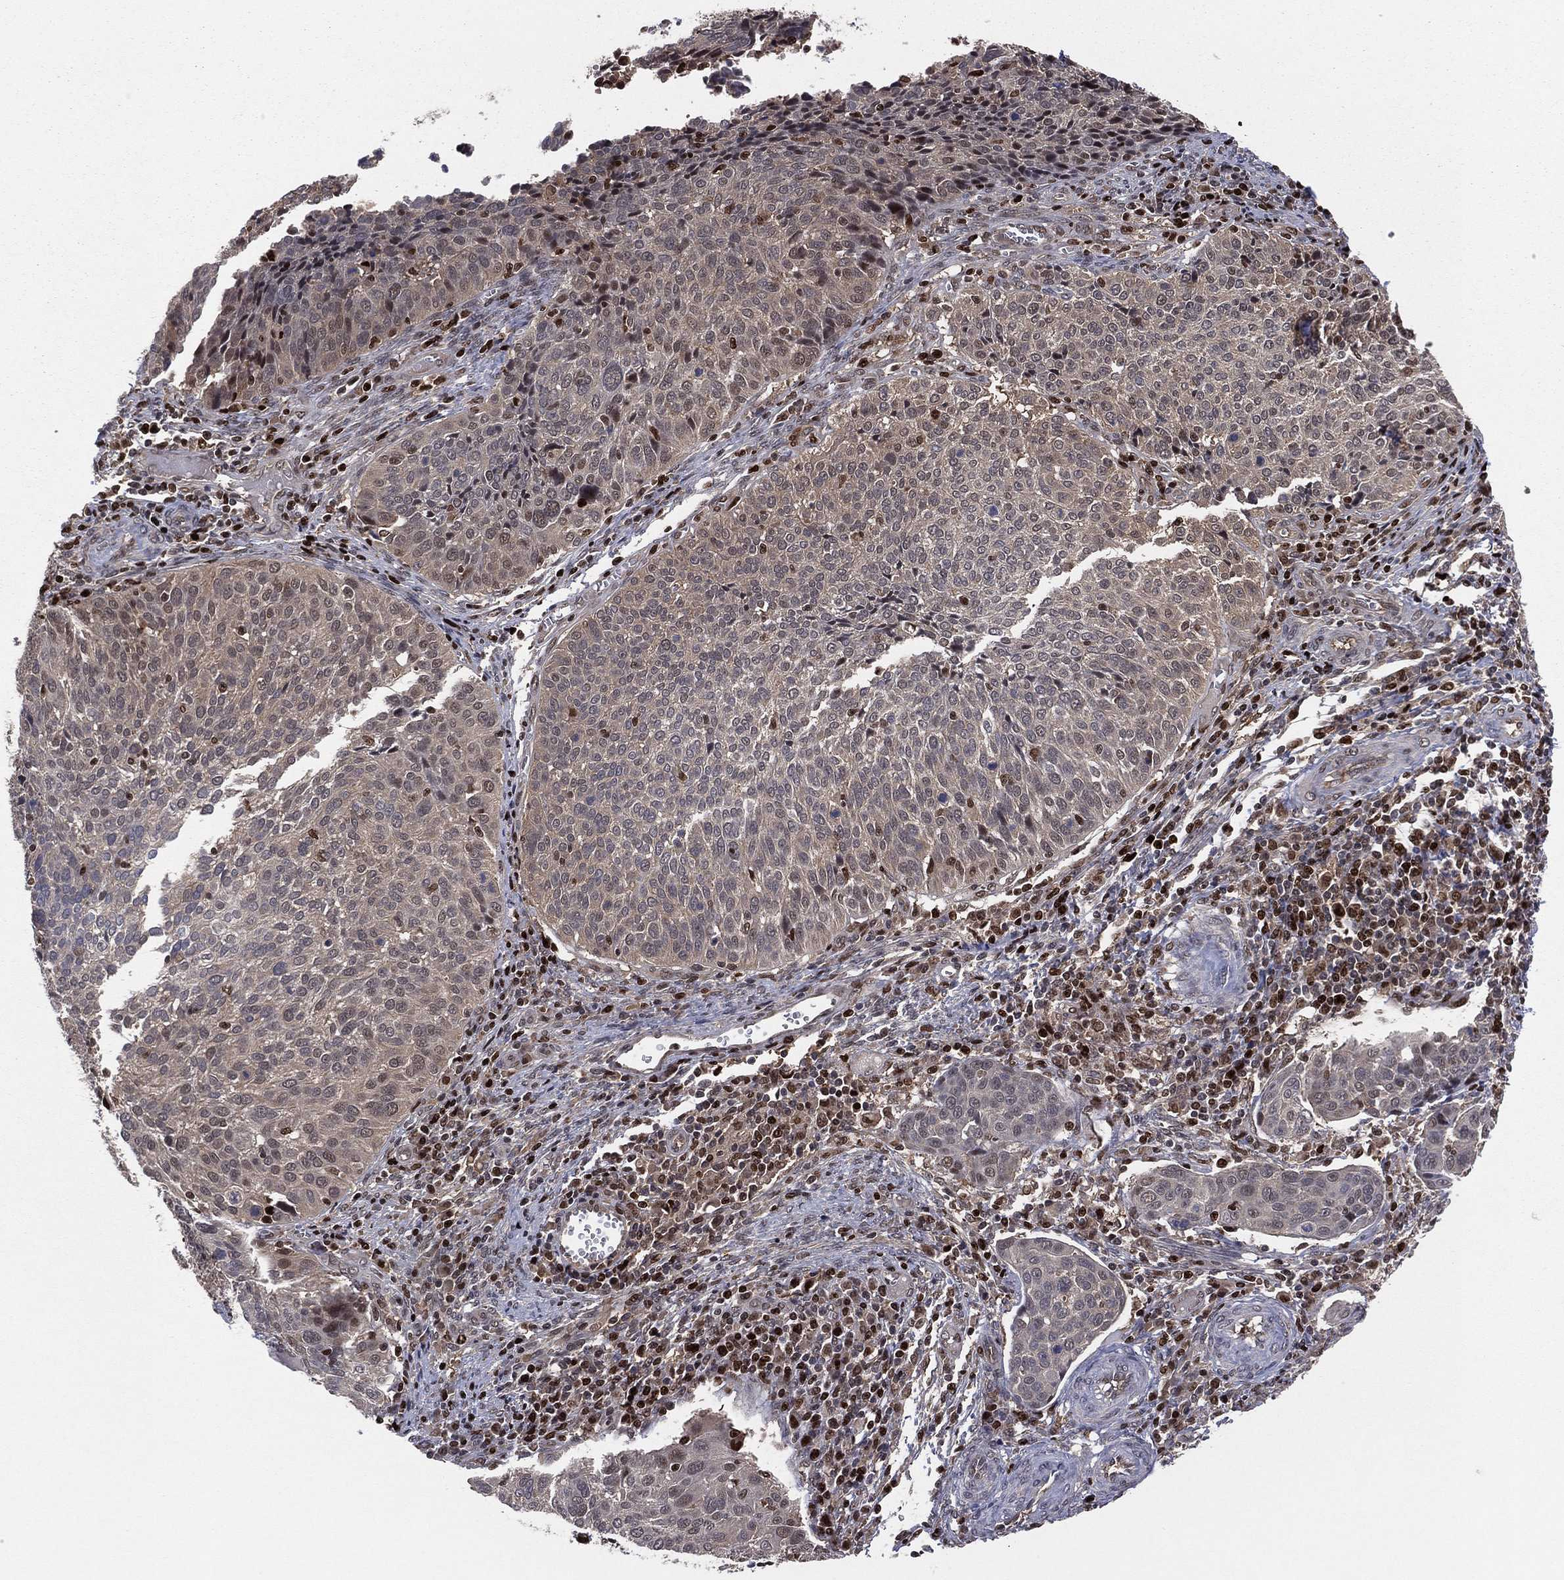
{"staining": {"intensity": "negative", "quantity": "none", "location": "none"}, "tissue": "cervical cancer", "cell_type": "Tumor cells", "image_type": "cancer", "snomed": [{"axis": "morphology", "description": "Squamous cell carcinoma, NOS"}, {"axis": "topography", "description": "Cervix"}], "caption": "The image reveals no staining of tumor cells in cervical squamous cell carcinoma.", "gene": "PSMA1", "patient": {"sex": "female", "age": 39}}